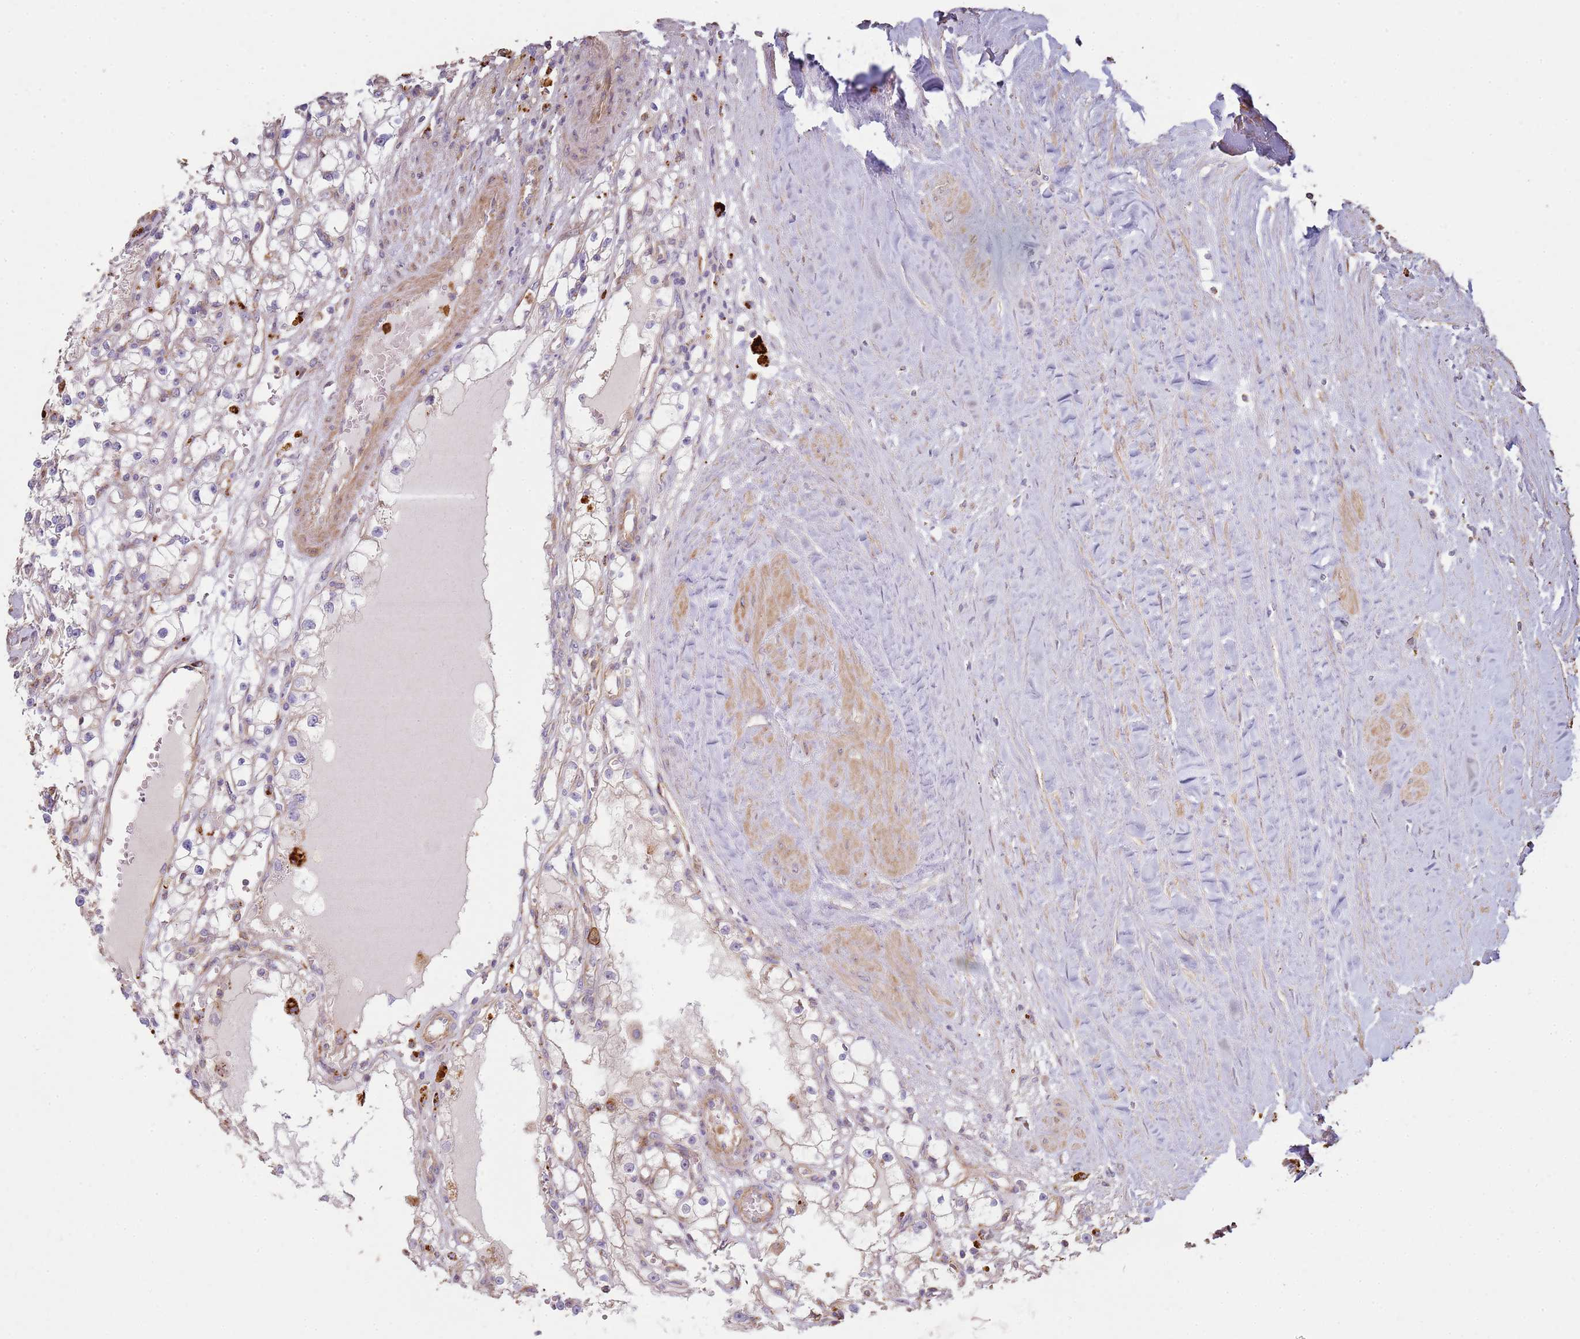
{"staining": {"intensity": "negative", "quantity": "none", "location": "none"}, "tissue": "renal cancer", "cell_type": "Tumor cells", "image_type": "cancer", "snomed": [{"axis": "morphology", "description": "Adenocarcinoma, NOS"}, {"axis": "topography", "description": "Kidney"}], "caption": "Renal cancer (adenocarcinoma) was stained to show a protein in brown. There is no significant expression in tumor cells.", "gene": "NDUFAF4", "patient": {"sex": "male", "age": 56}}